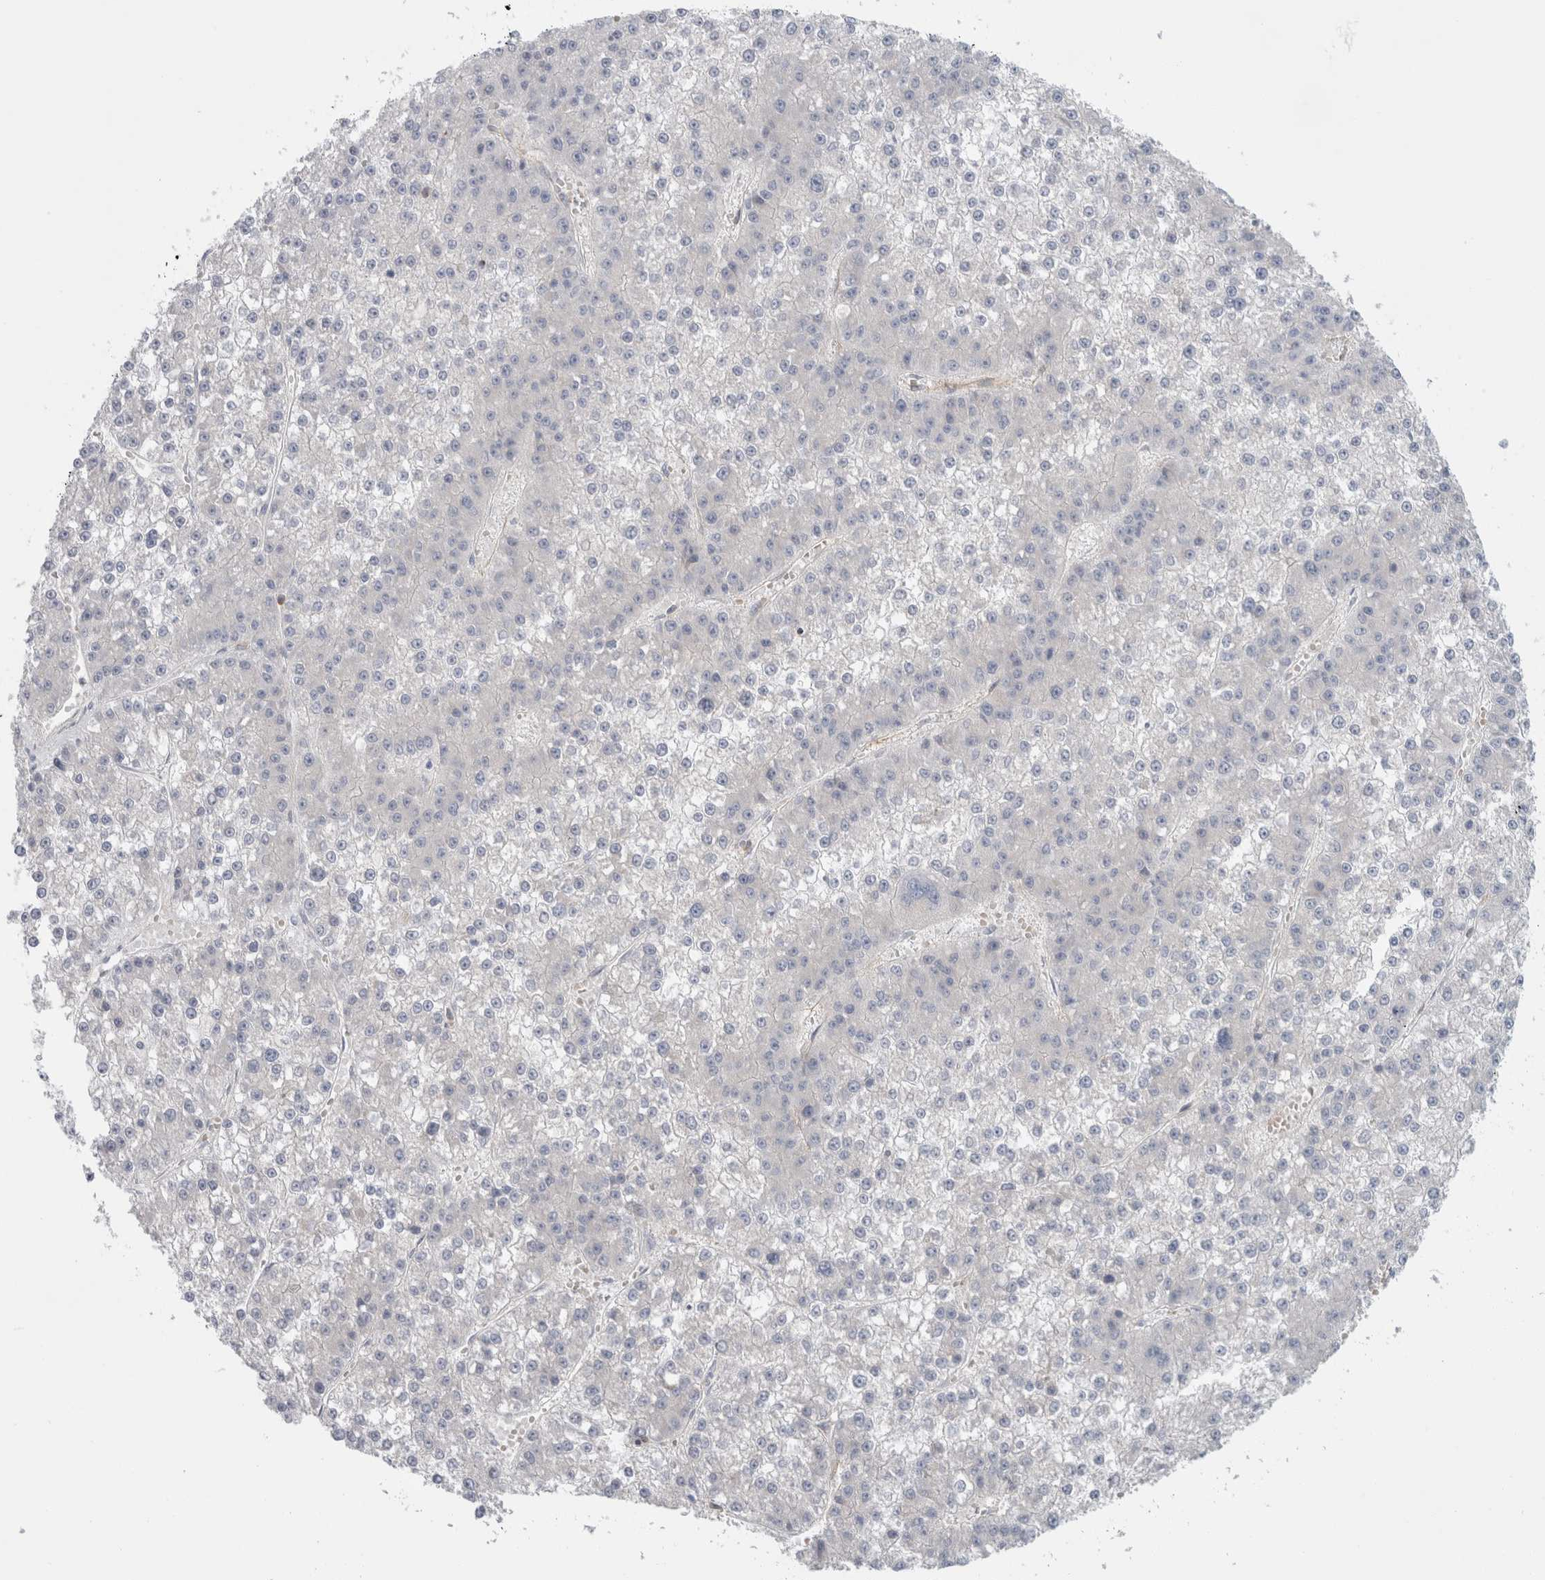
{"staining": {"intensity": "negative", "quantity": "none", "location": "none"}, "tissue": "liver cancer", "cell_type": "Tumor cells", "image_type": "cancer", "snomed": [{"axis": "morphology", "description": "Carcinoma, Hepatocellular, NOS"}, {"axis": "topography", "description": "Liver"}], "caption": "Immunohistochemistry histopathology image of neoplastic tissue: human liver cancer (hepatocellular carcinoma) stained with DAB shows no significant protein staining in tumor cells.", "gene": "CD55", "patient": {"sex": "female", "age": 73}}